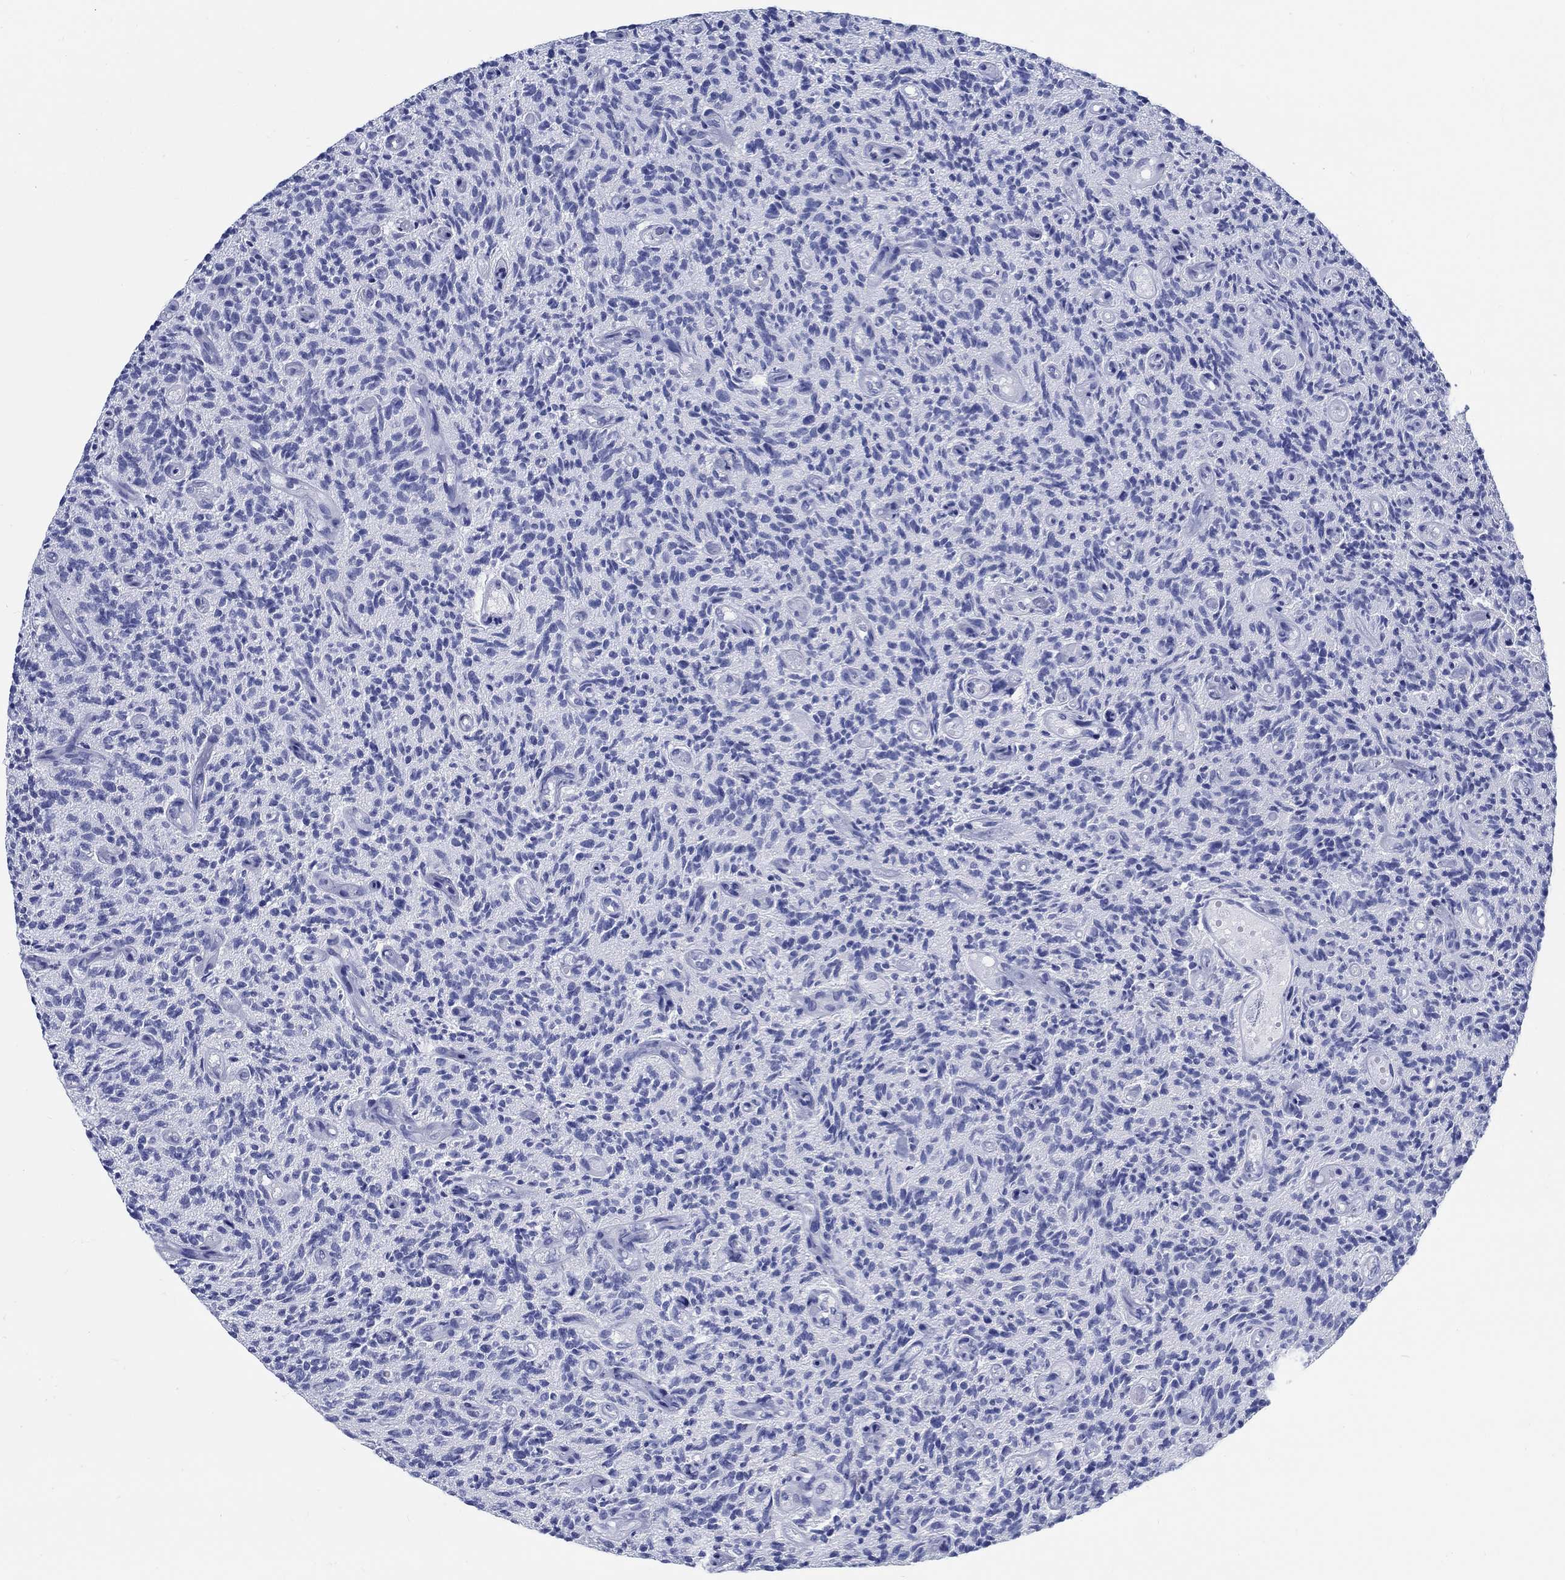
{"staining": {"intensity": "negative", "quantity": "none", "location": "none"}, "tissue": "glioma", "cell_type": "Tumor cells", "image_type": "cancer", "snomed": [{"axis": "morphology", "description": "Glioma, malignant, High grade"}, {"axis": "topography", "description": "Brain"}], "caption": "The image exhibits no staining of tumor cells in glioma.", "gene": "RD3L", "patient": {"sex": "male", "age": 64}}